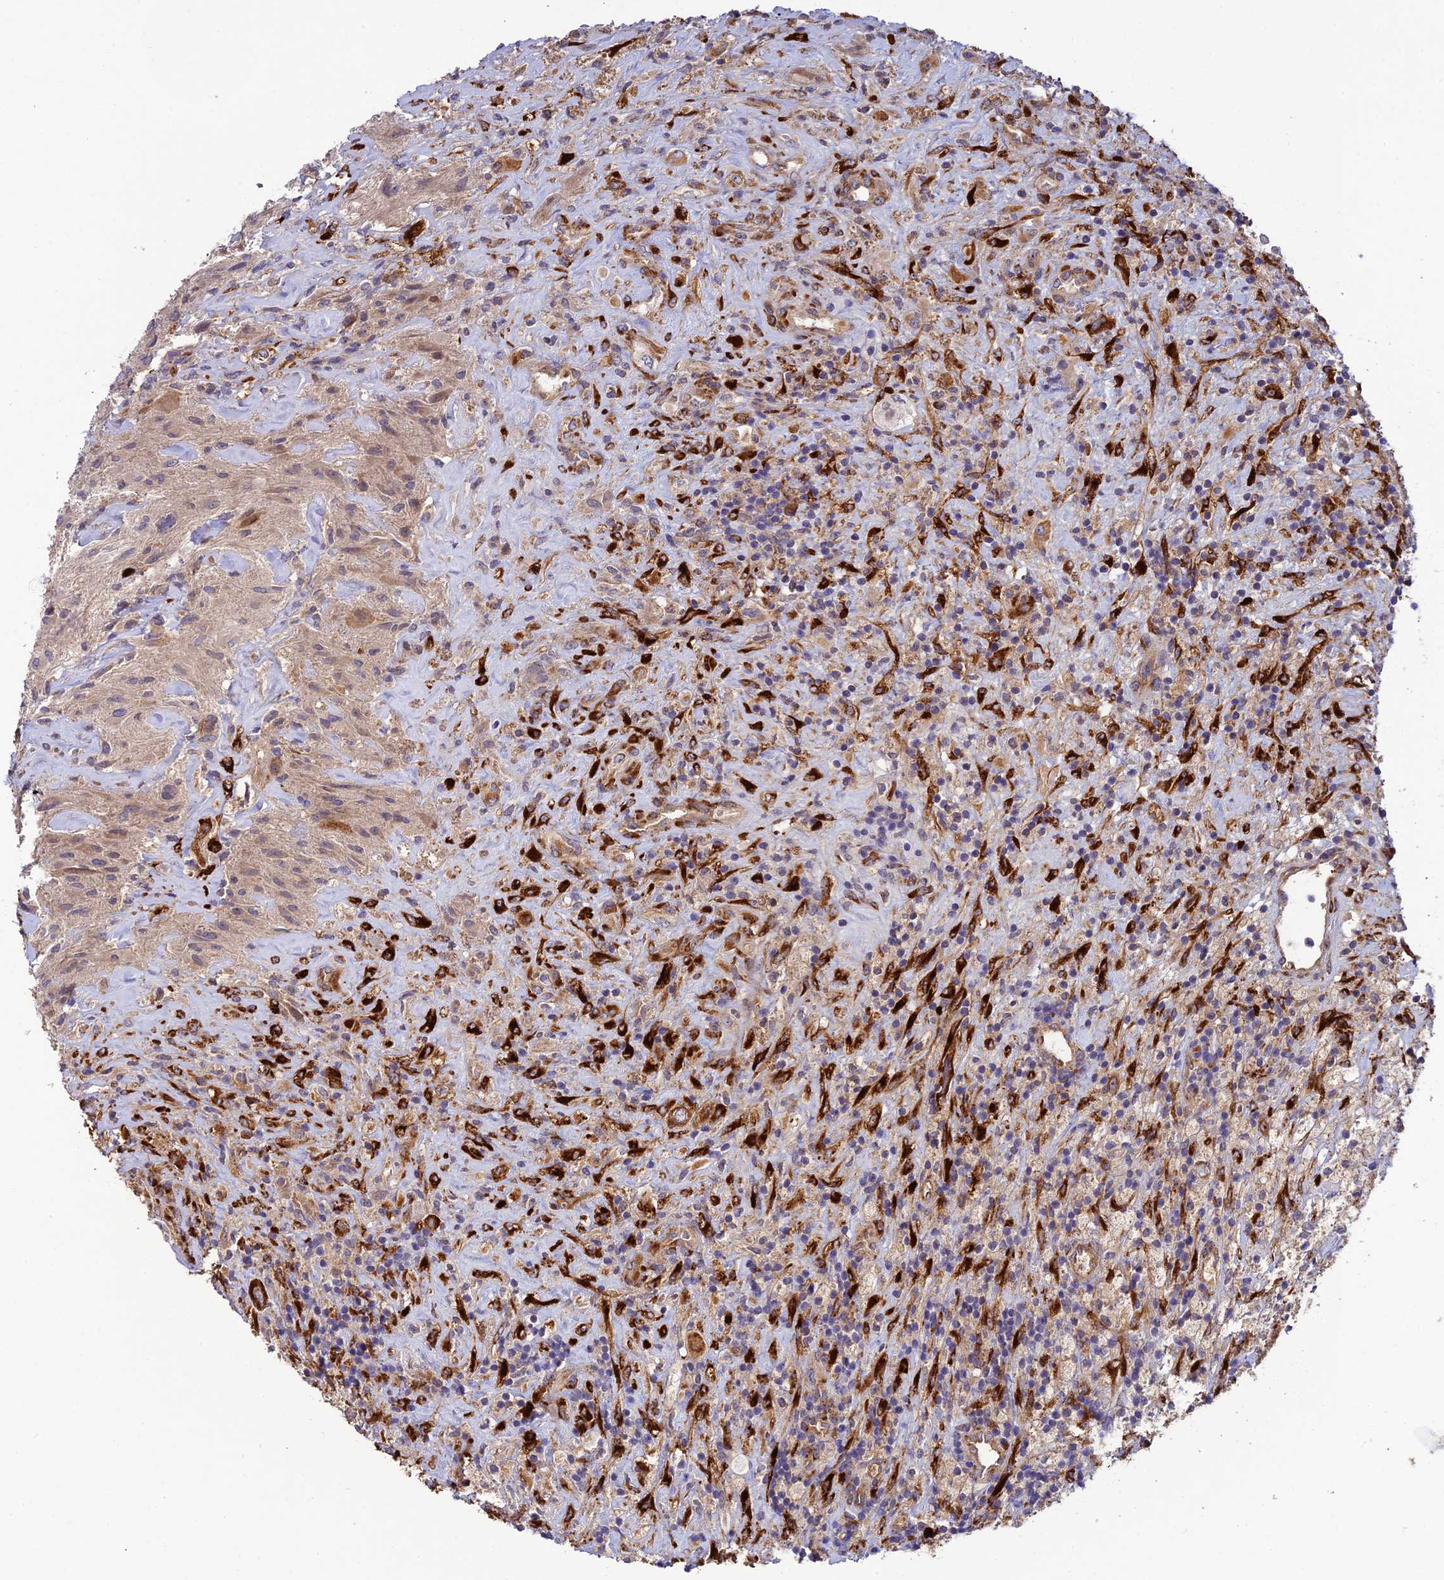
{"staining": {"intensity": "weak", "quantity": "<25%", "location": "cytoplasmic/membranous"}, "tissue": "glioma", "cell_type": "Tumor cells", "image_type": "cancer", "snomed": [{"axis": "morphology", "description": "Glioma, malignant, High grade"}, {"axis": "topography", "description": "Brain"}], "caption": "DAB immunohistochemical staining of human malignant glioma (high-grade) reveals no significant positivity in tumor cells. (DAB immunohistochemistry visualized using brightfield microscopy, high magnification).", "gene": "P3H3", "patient": {"sex": "male", "age": 69}}